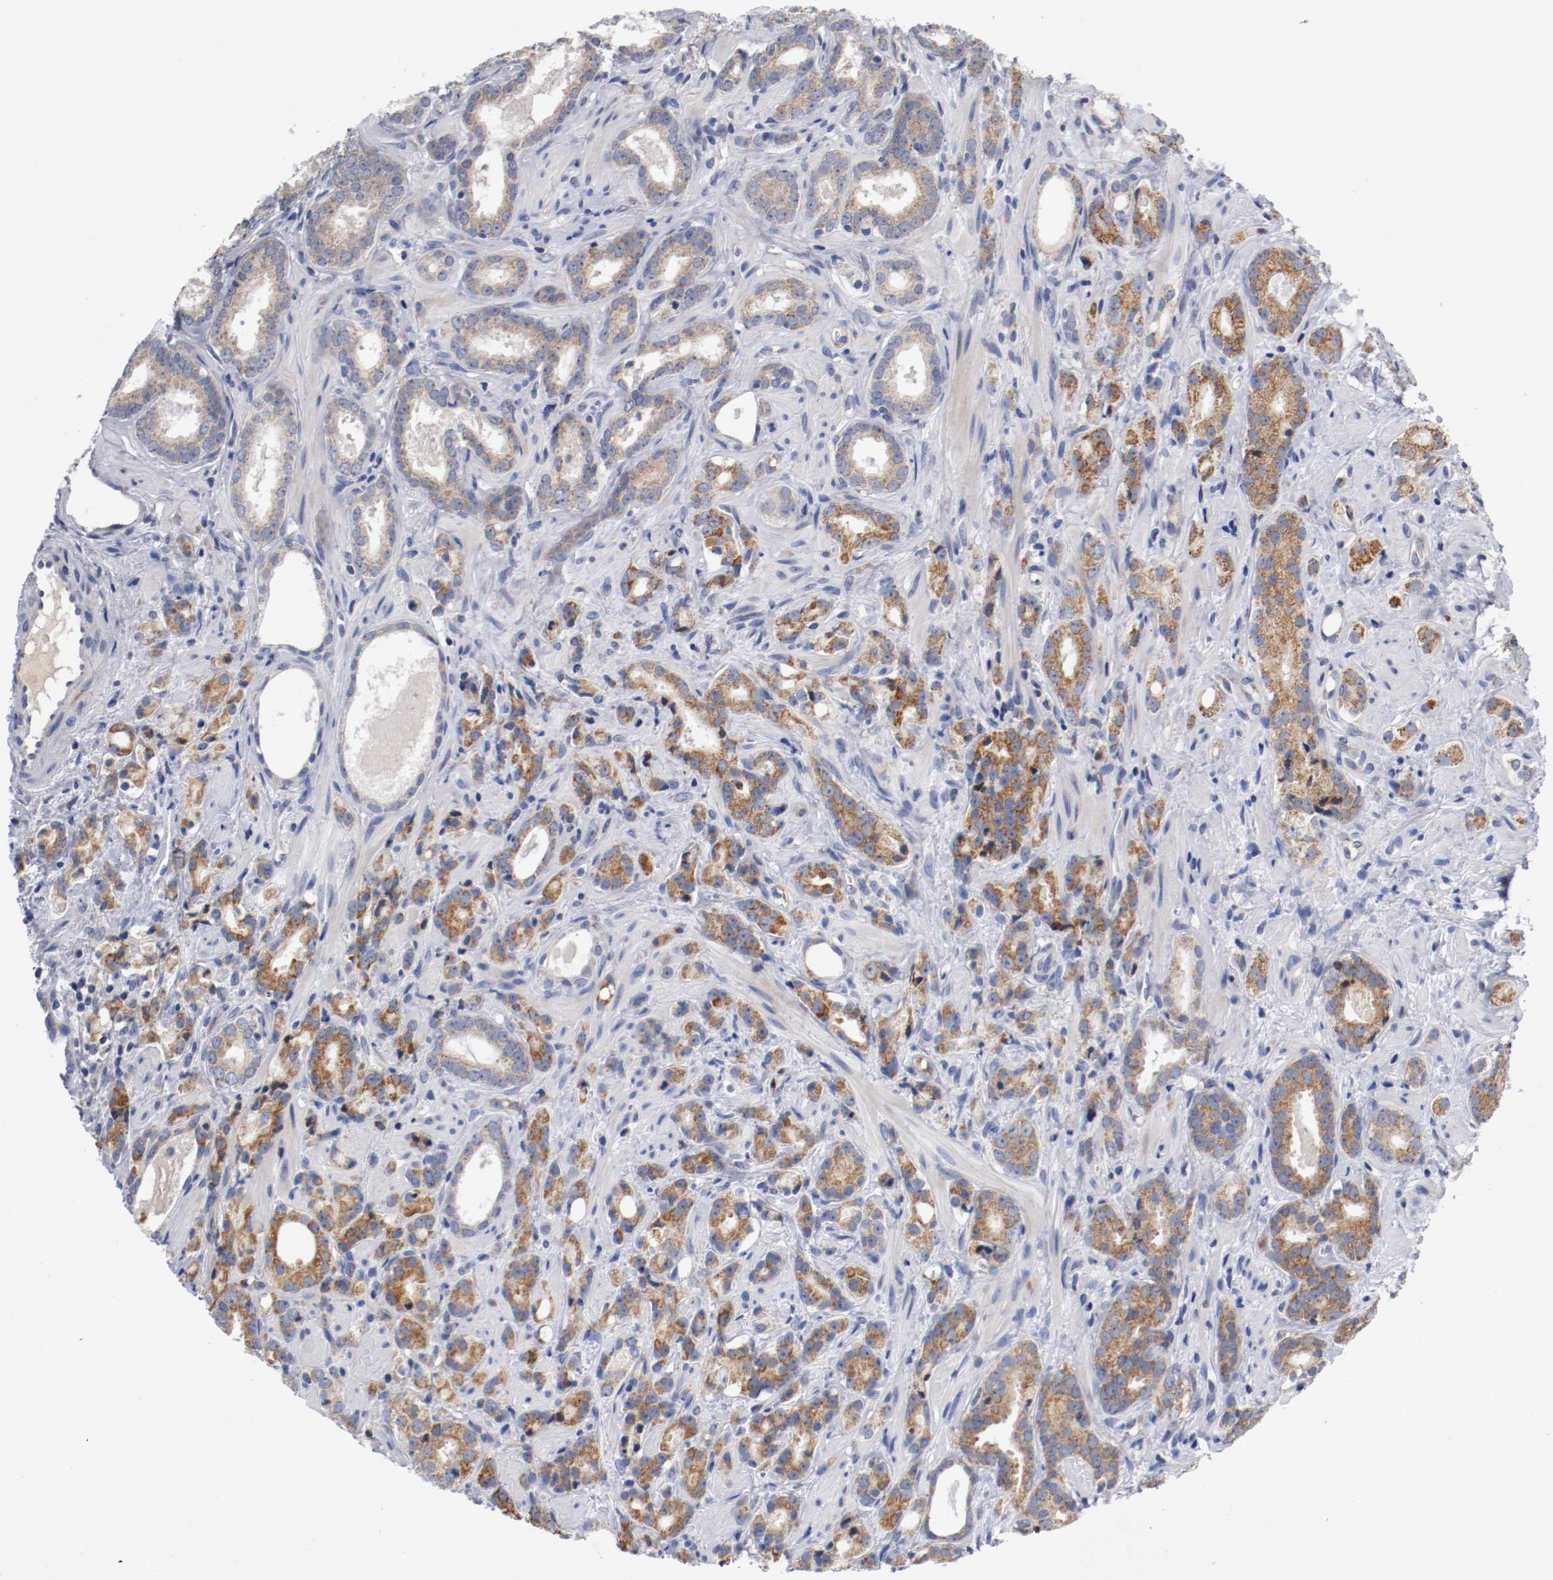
{"staining": {"intensity": "moderate", "quantity": "25%-75%", "location": "cytoplasmic/membranous"}, "tissue": "prostate cancer", "cell_type": "Tumor cells", "image_type": "cancer", "snomed": [{"axis": "morphology", "description": "Adenocarcinoma, Low grade"}, {"axis": "topography", "description": "Prostate"}], "caption": "This histopathology image reveals IHC staining of adenocarcinoma (low-grade) (prostate), with medium moderate cytoplasmic/membranous staining in about 25%-75% of tumor cells.", "gene": "PCSK6", "patient": {"sex": "male", "age": 57}}